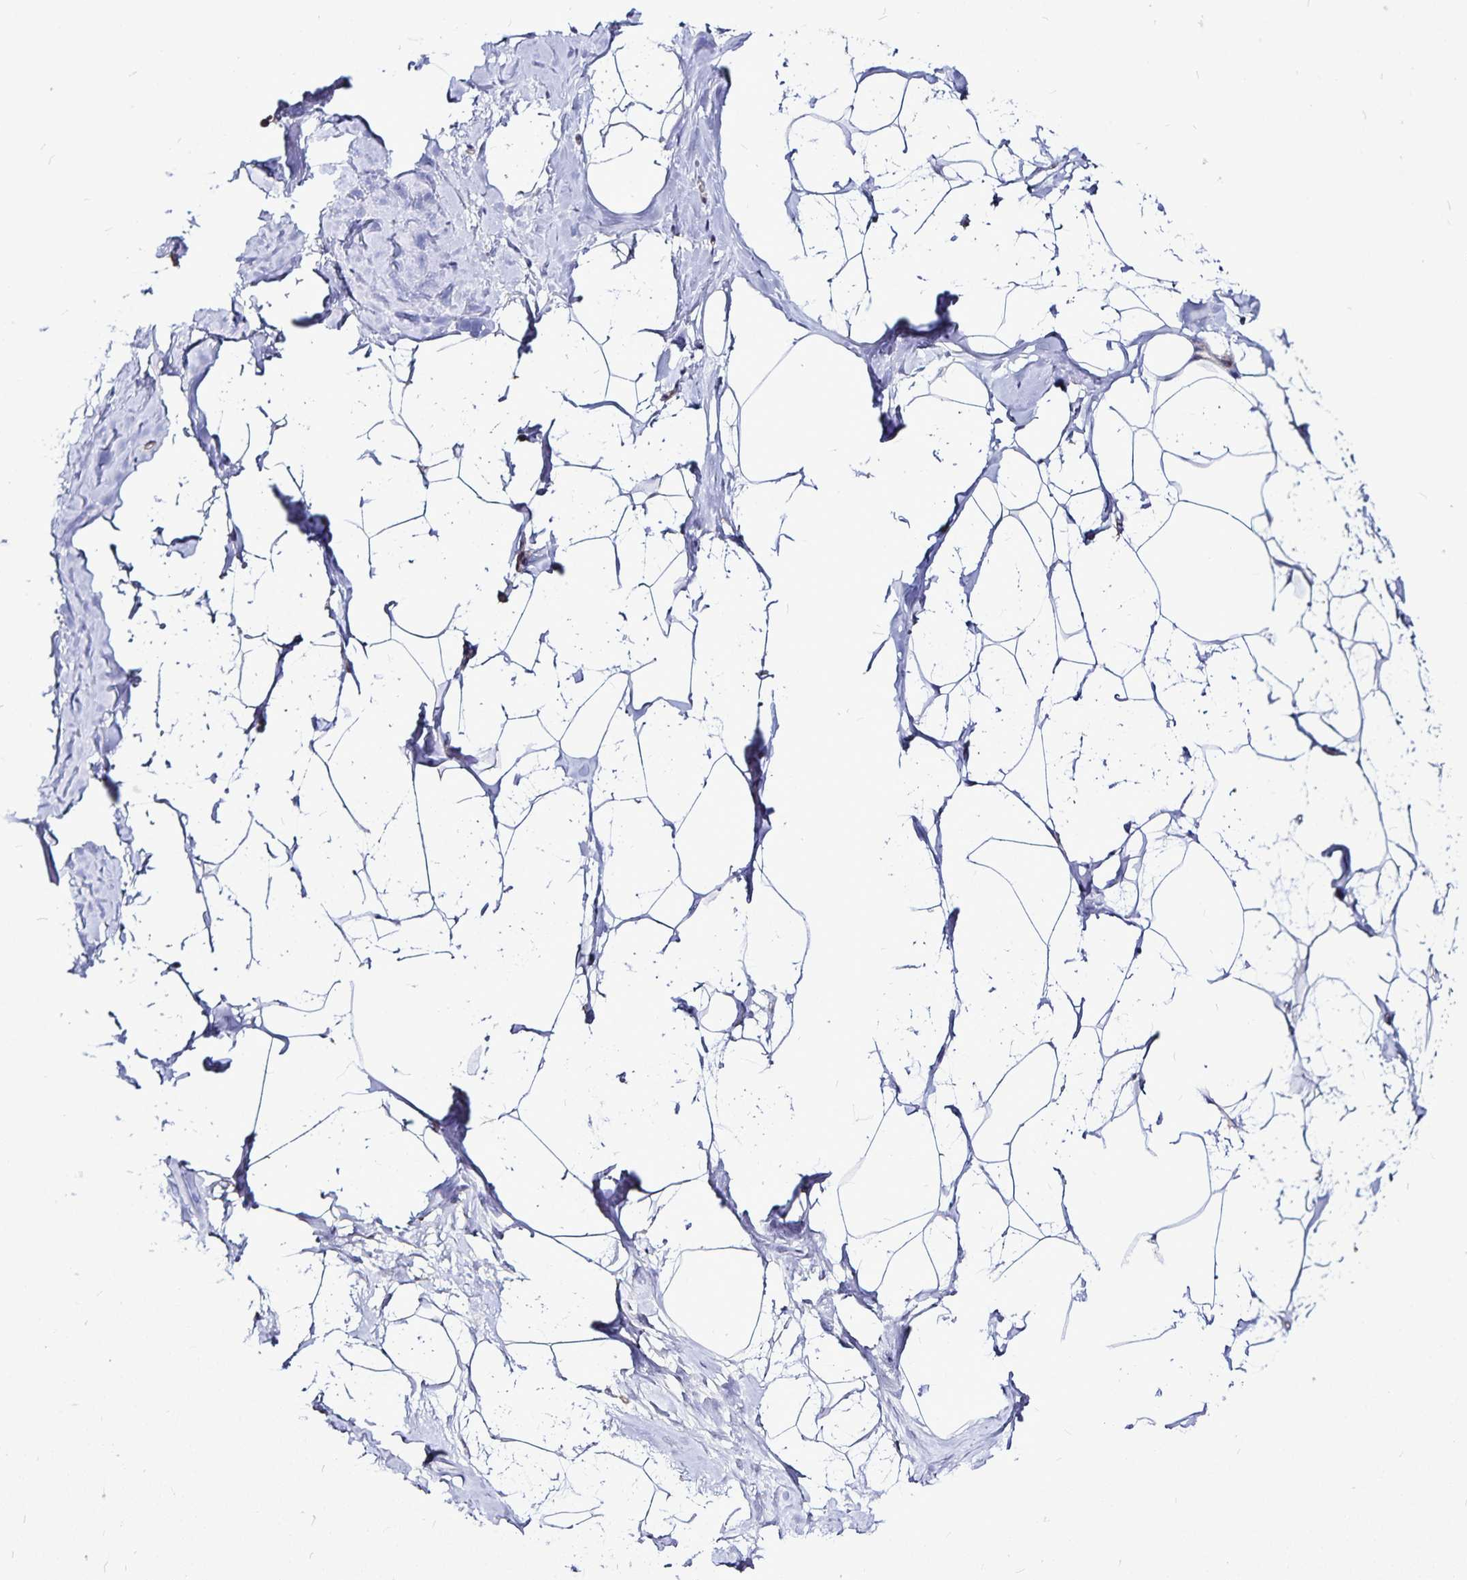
{"staining": {"intensity": "negative", "quantity": "none", "location": "none"}, "tissue": "breast", "cell_type": "Adipocytes", "image_type": "normal", "snomed": [{"axis": "morphology", "description": "Normal tissue, NOS"}, {"axis": "topography", "description": "Breast"}], "caption": "IHC image of unremarkable breast: human breast stained with DAB (3,3'-diaminobenzidine) reveals no significant protein expression in adipocytes.", "gene": "GNG12", "patient": {"sex": "female", "age": 32}}